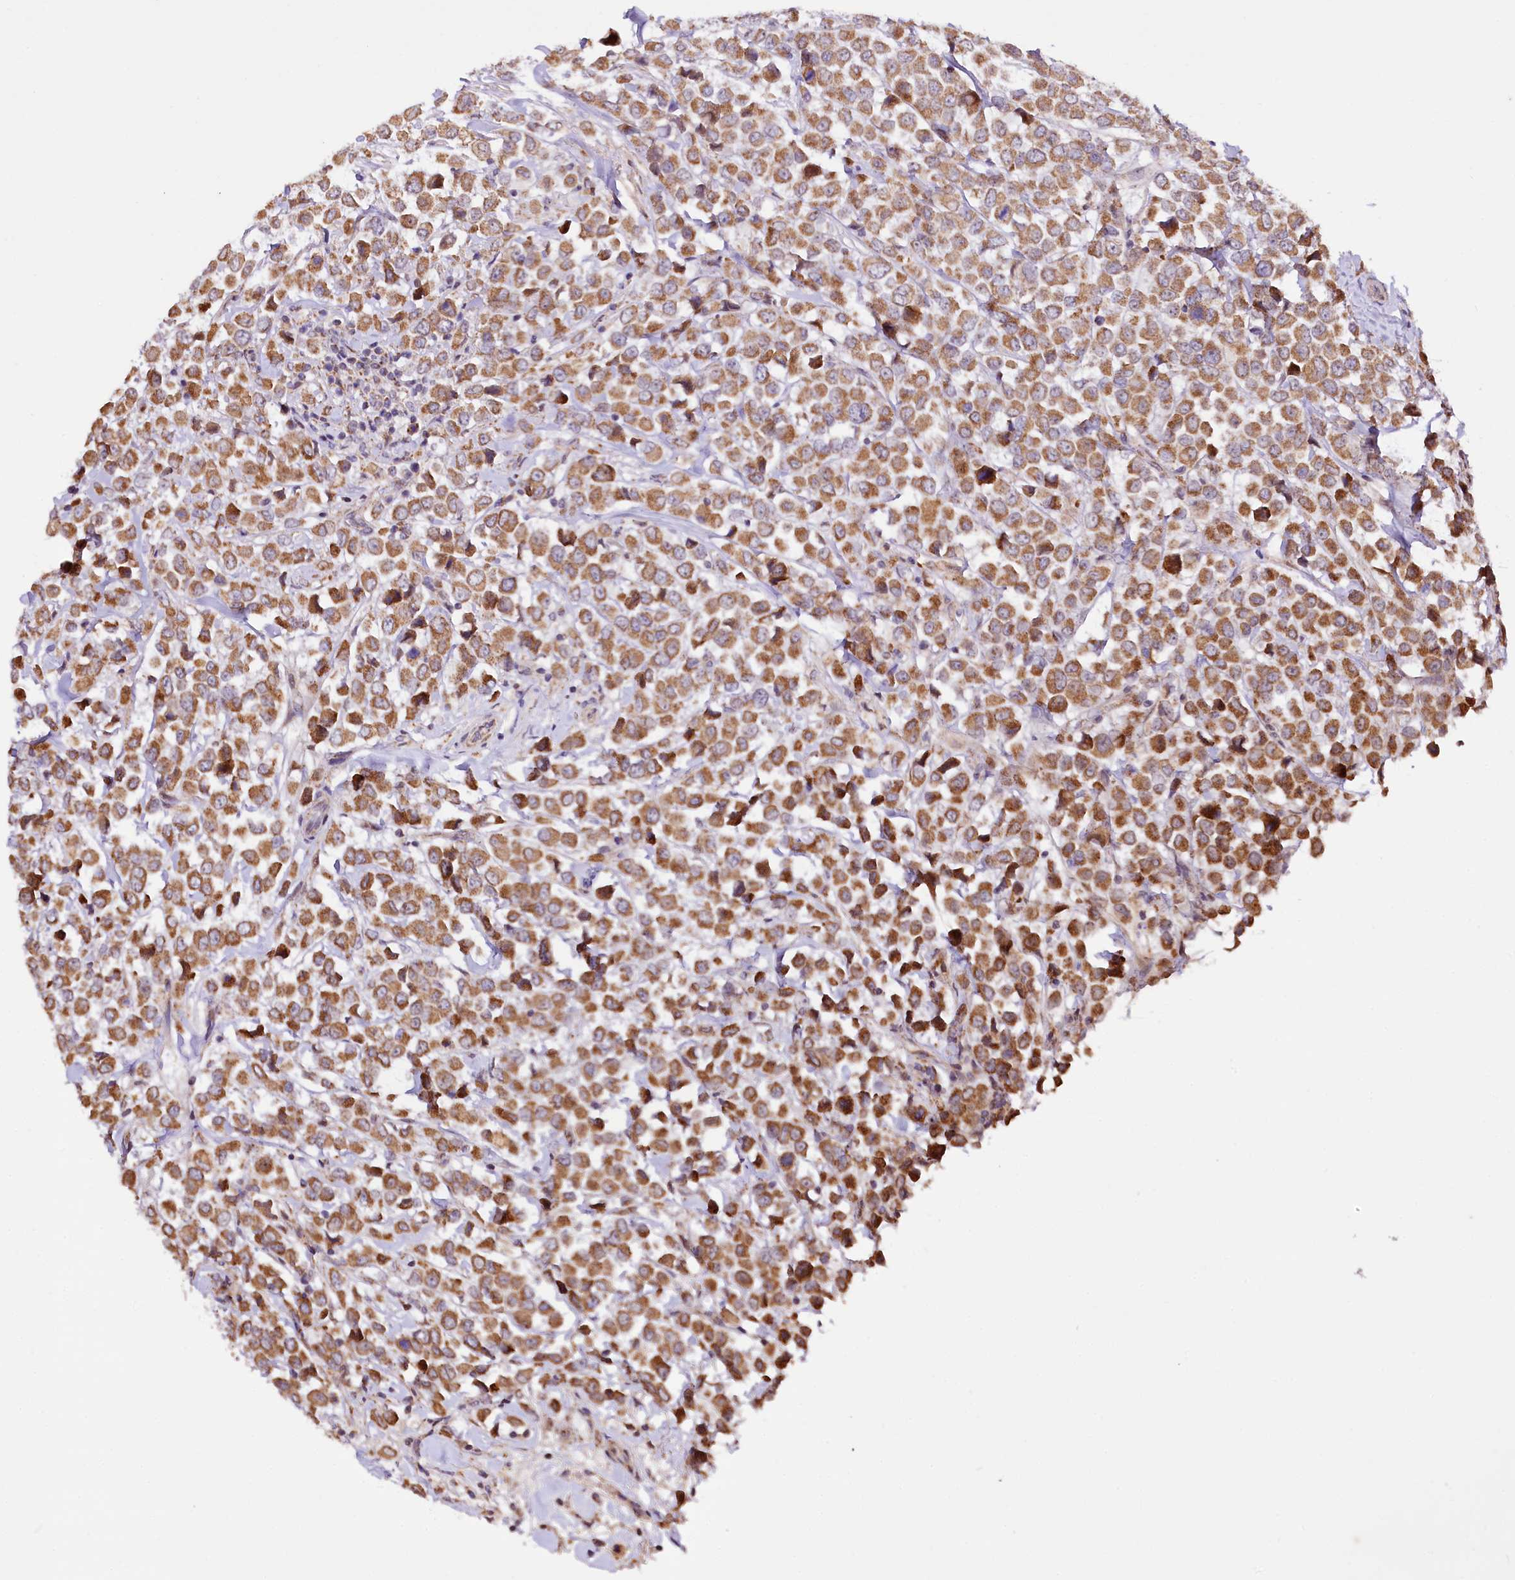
{"staining": {"intensity": "moderate", "quantity": ">75%", "location": "cytoplasmic/membranous"}, "tissue": "breast cancer", "cell_type": "Tumor cells", "image_type": "cancer", "snomed": [{"axis": "morphology", "description": "Duct carcinoma"}, {"axis": "topography", "description": "Breast"}], "caption": "Breast intraductal carcinoma stained with a protein marker displays moderate staining in tumor cells.", "gene": "ST7", "patient": {"sex": "female", "age": 61}}